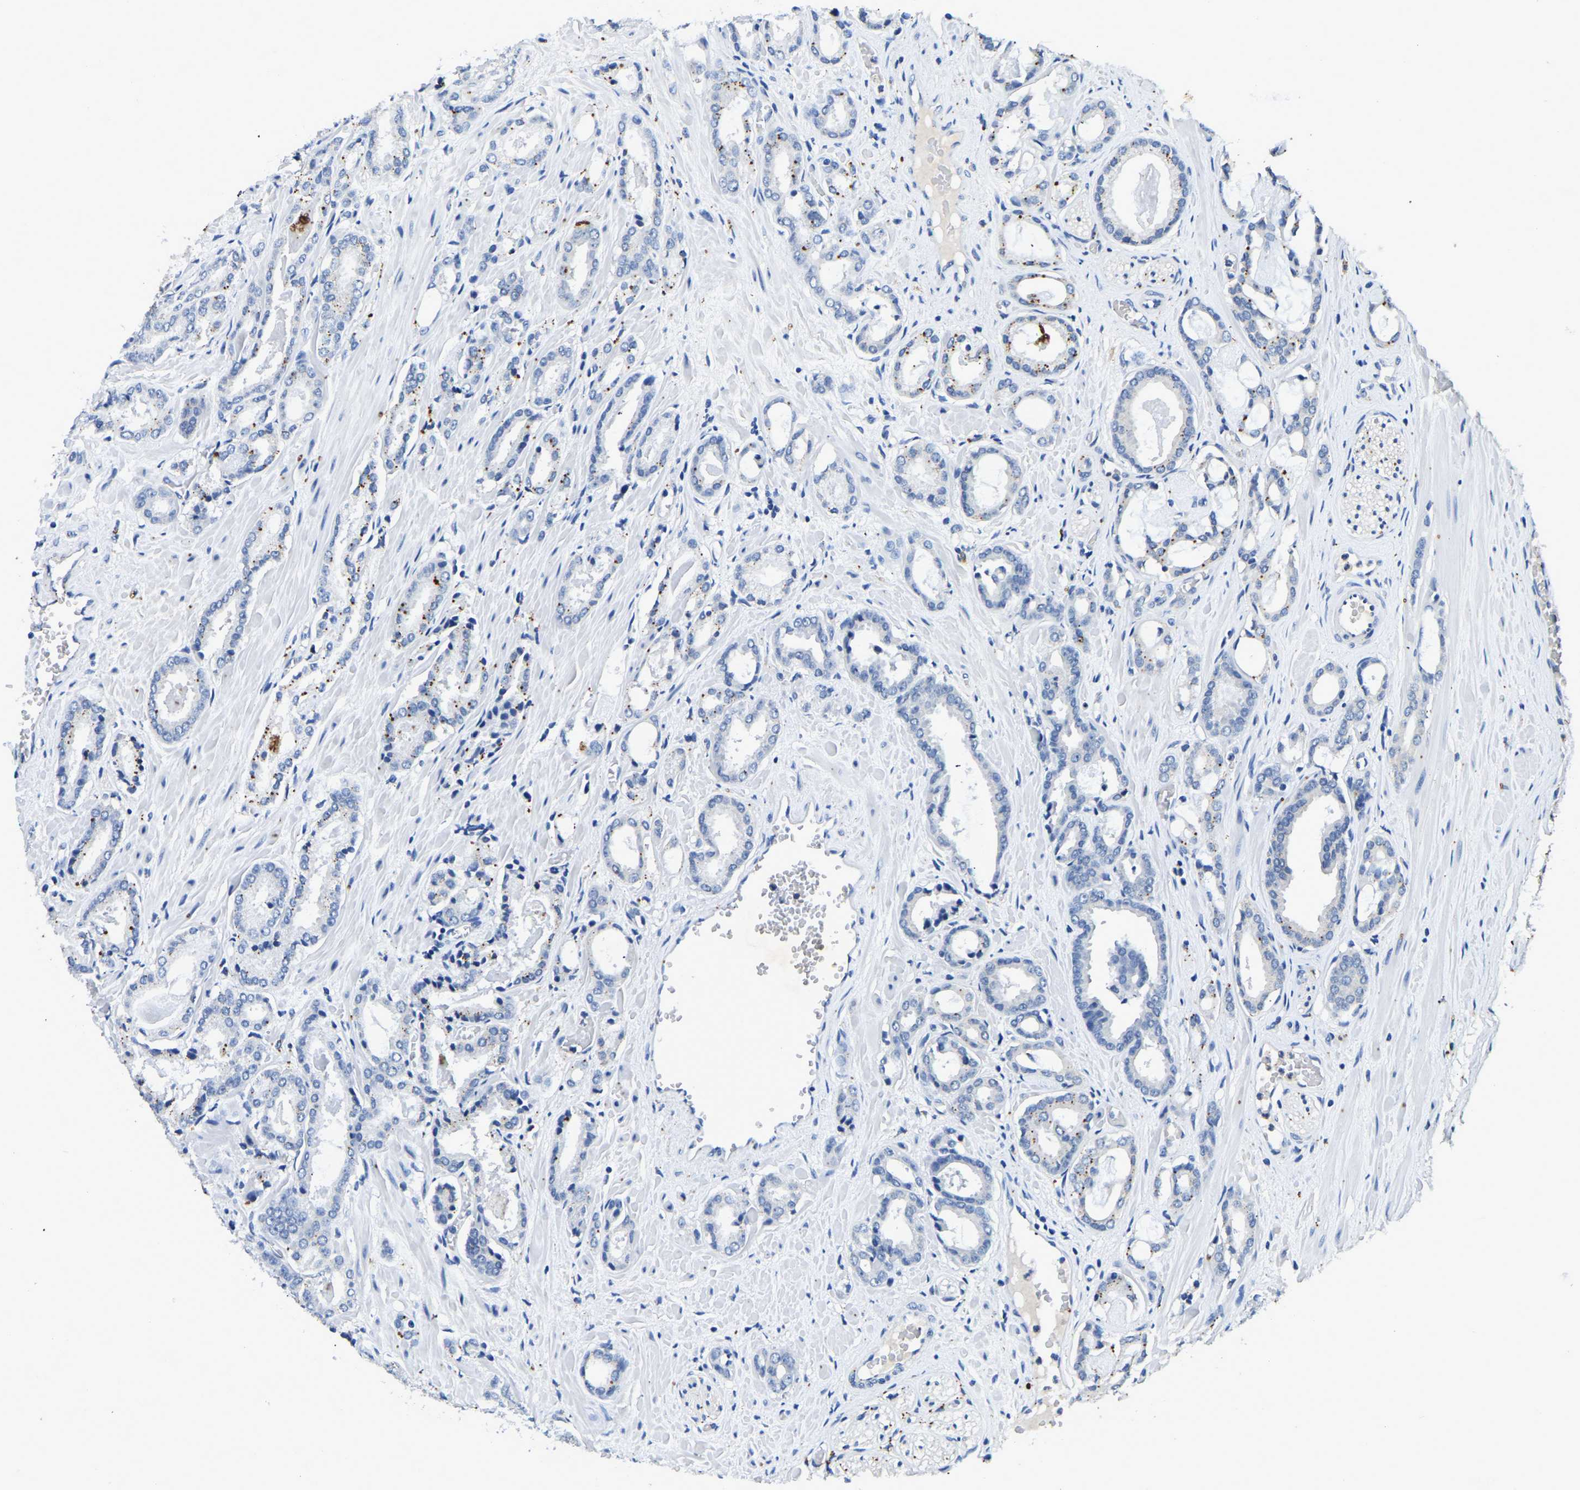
{"staining": {"intensity": "negative", "quantity": "none", "location": "none"}, "tissue": "prostate cancer", "cell_type": "Tumor cells", "image_type": "cancer", "snomed": [{"axis": "morphology", "description": "Adenocarcinoma, Low grade"}, {"axis": "topography", "description": "Prostate"}], "caption": "The micrograph shows no significant staining in tumor cells of adenocarcinoma (low-grade) (prostate).", "gene": "UBN2", "patient": {"sex": "male", "age": 53}}